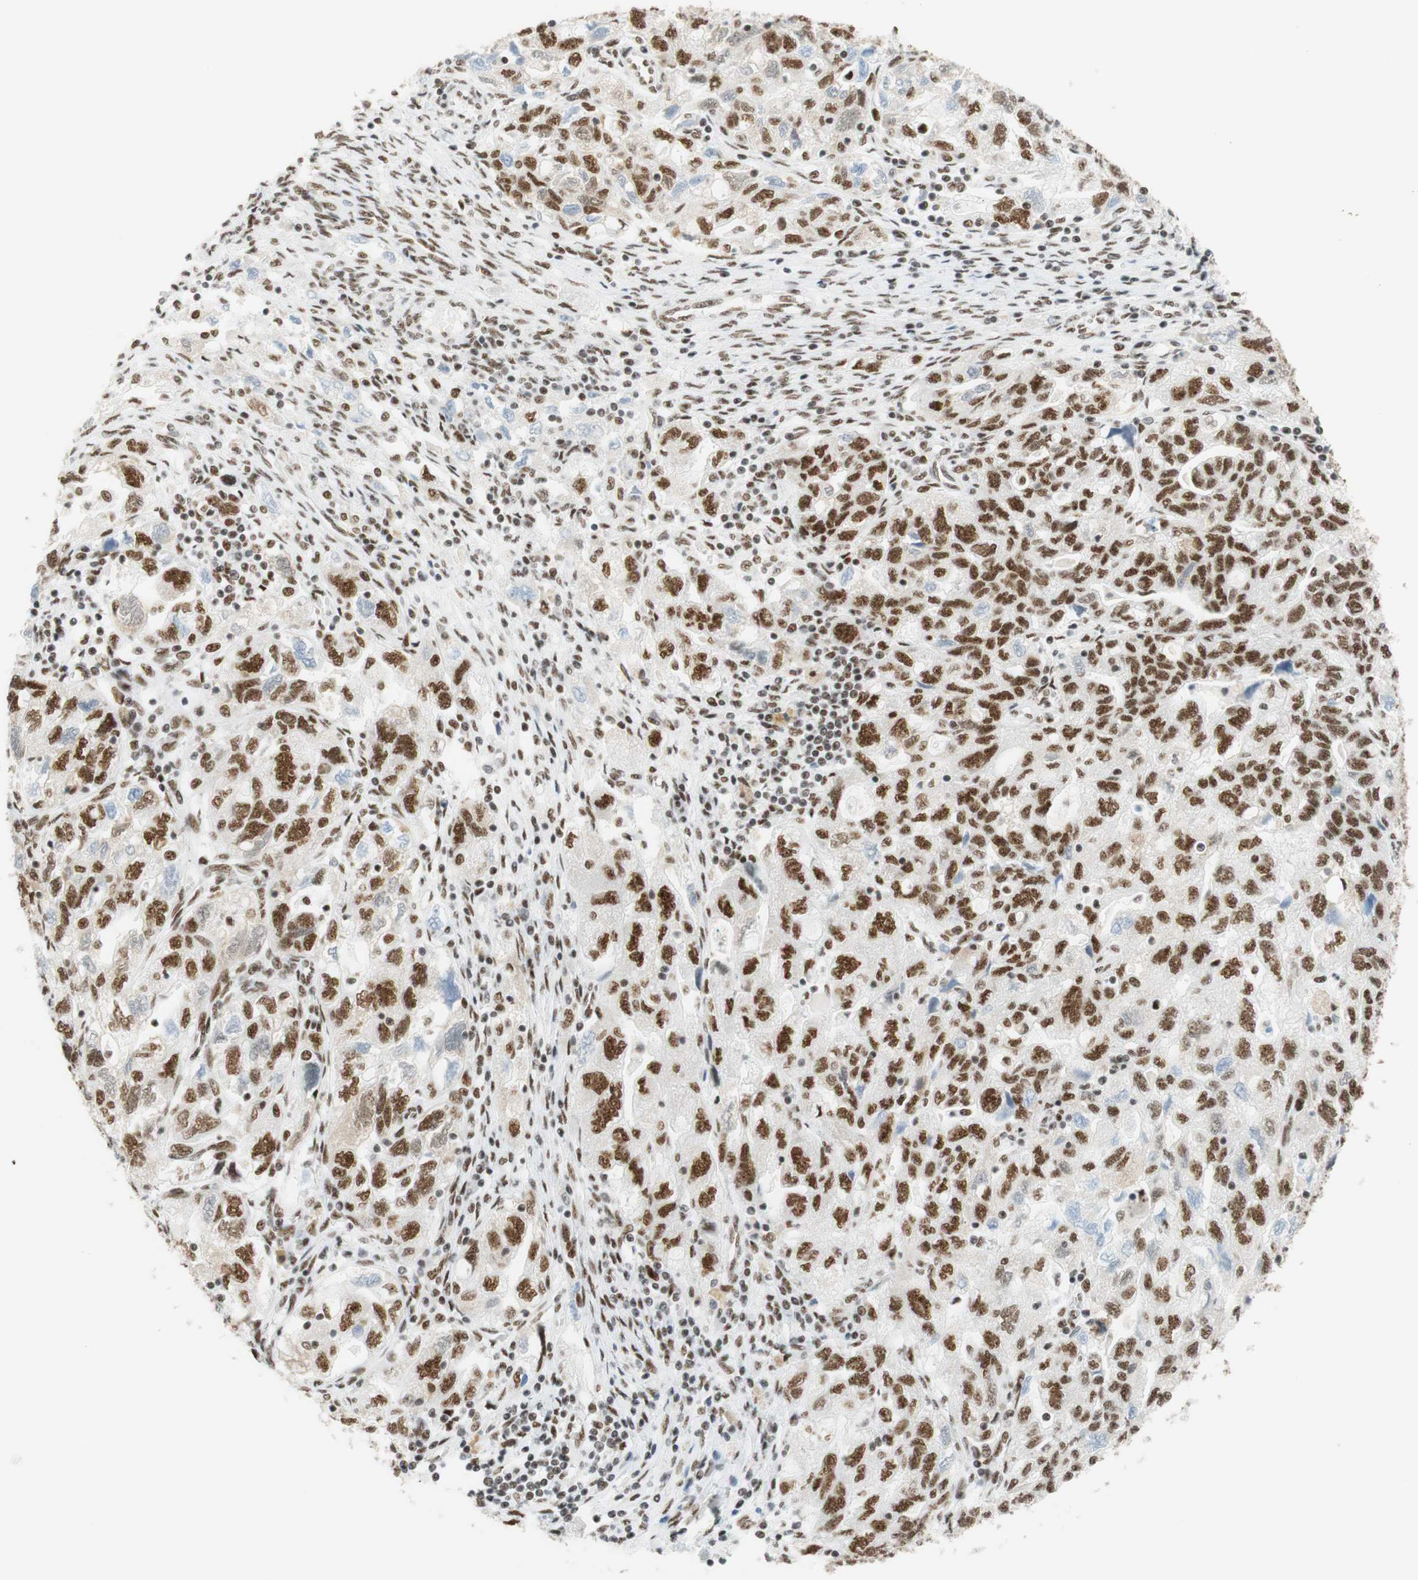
{"staining": {"intensity": "strong", "quantity": ">75%", "location": "nuclear"}, "tissue": "ovarian cancer", "cell_type": "Tumor cells", "image_type": "cancer", "snomed": [{"axis": "morphology", "description": "Carcinoma, NOS"}, {"axis": "morphology", "description": "Cystadenocarcinoma, serous, NOS"}, {"axis": "topography", "description": "Ovary"}], "caption": "Serous cystadenocarcinoma (ovarian) tissue demonstrates strong nuclear expression in about >75% of tumor cells", "gene": "RNF20", "patient": {"sex": "female", "age": 69}}